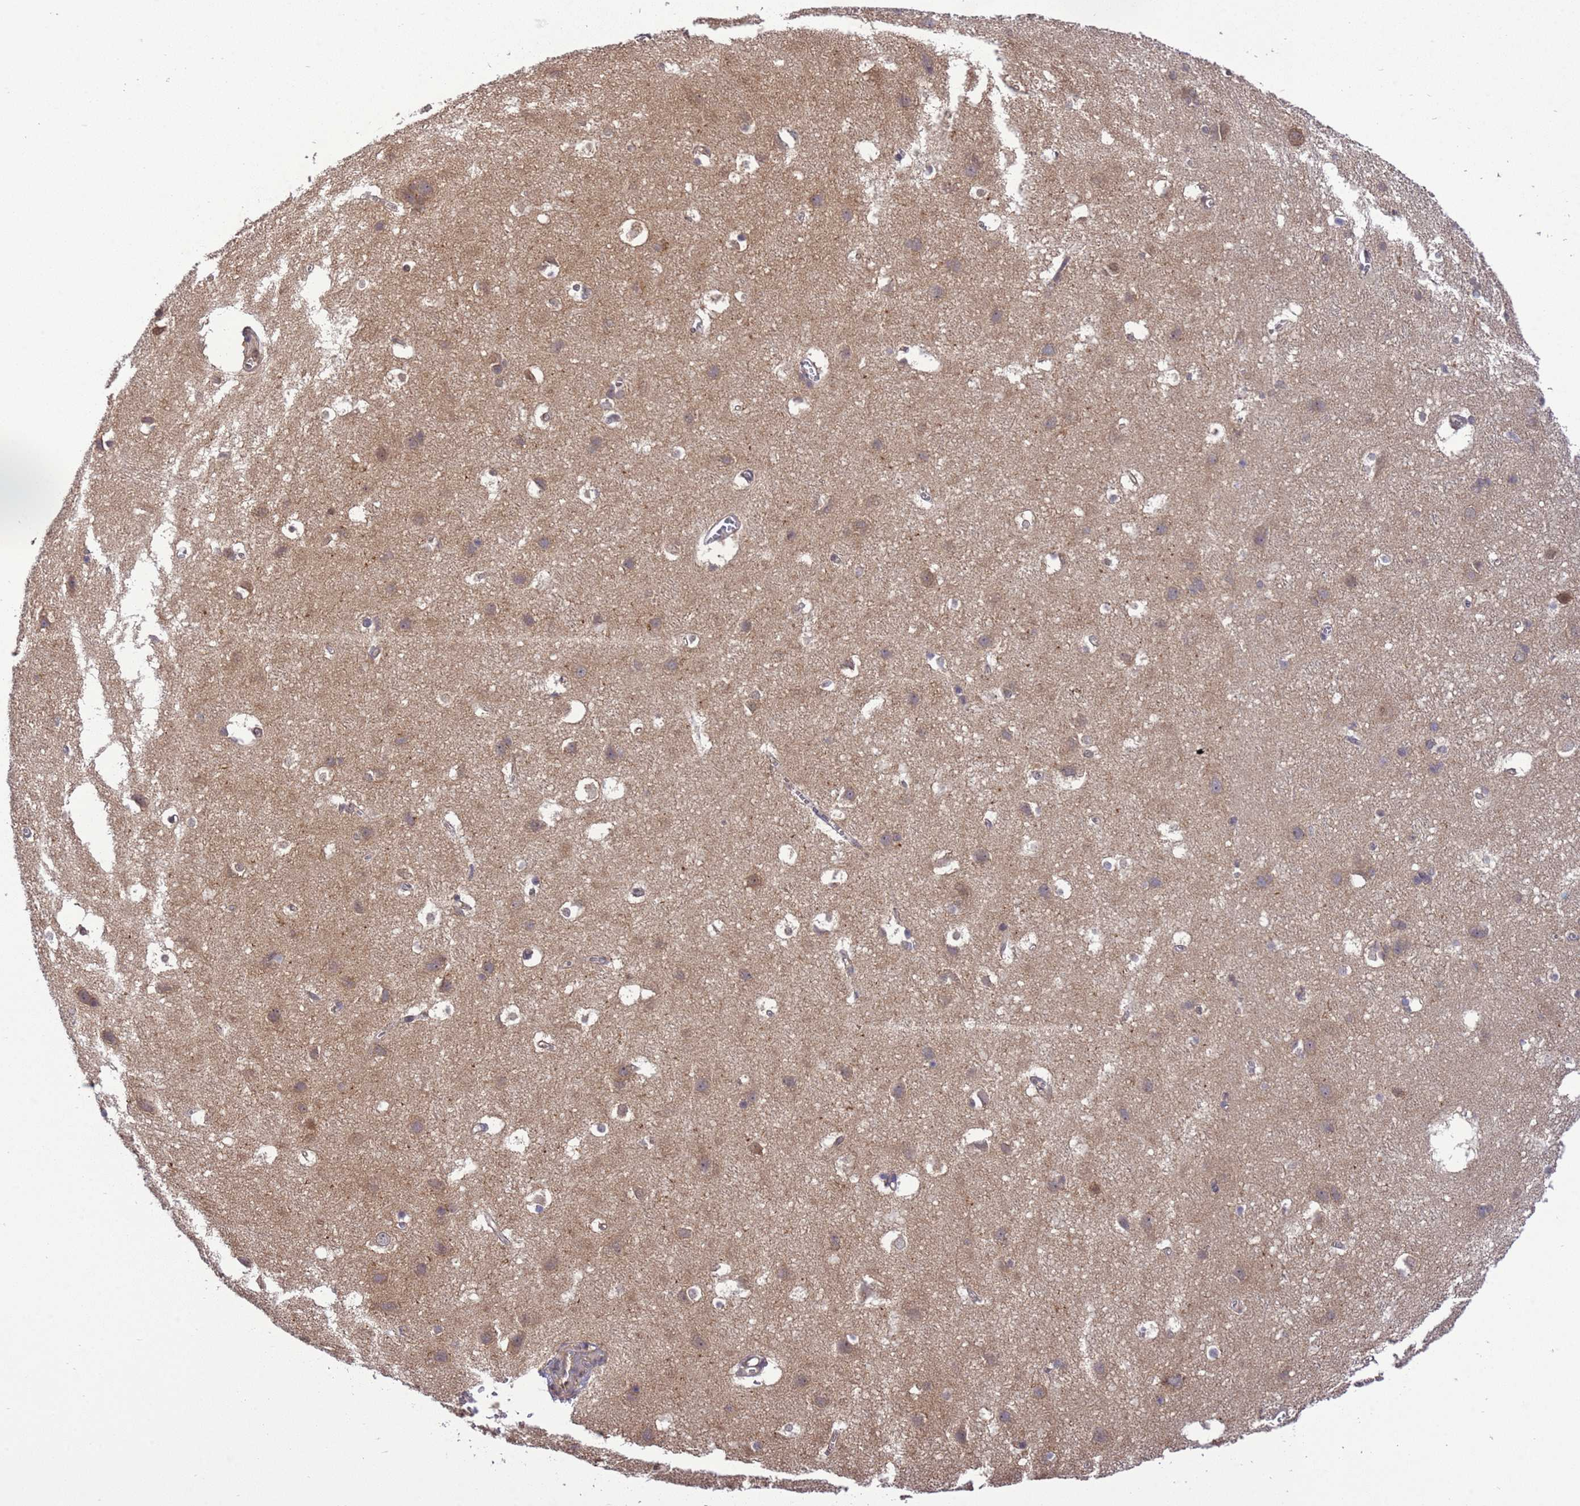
{"staining": {"intensity": "weak", "quantity": ">75%", "location": "cytoplasmic/membranous"}, "tissue": "cerebral cortex", "cell_type": "Endothelial cells", "image_type": "normal", "snomed": [{"axis": "morphology", "description": "Normal tissue, NOS"}, {"axis": "topography", "description": "Cerebral cortex"}], "caption": "Approximately >75% of endothelial cells in benign cerebral cortex reveal weak cytoplasmic/membranous protein positivity as visualized by brown immunohistochemical staining.", "gene": "ZFP69B", "patient": {"sex": "male", "age": 54}}